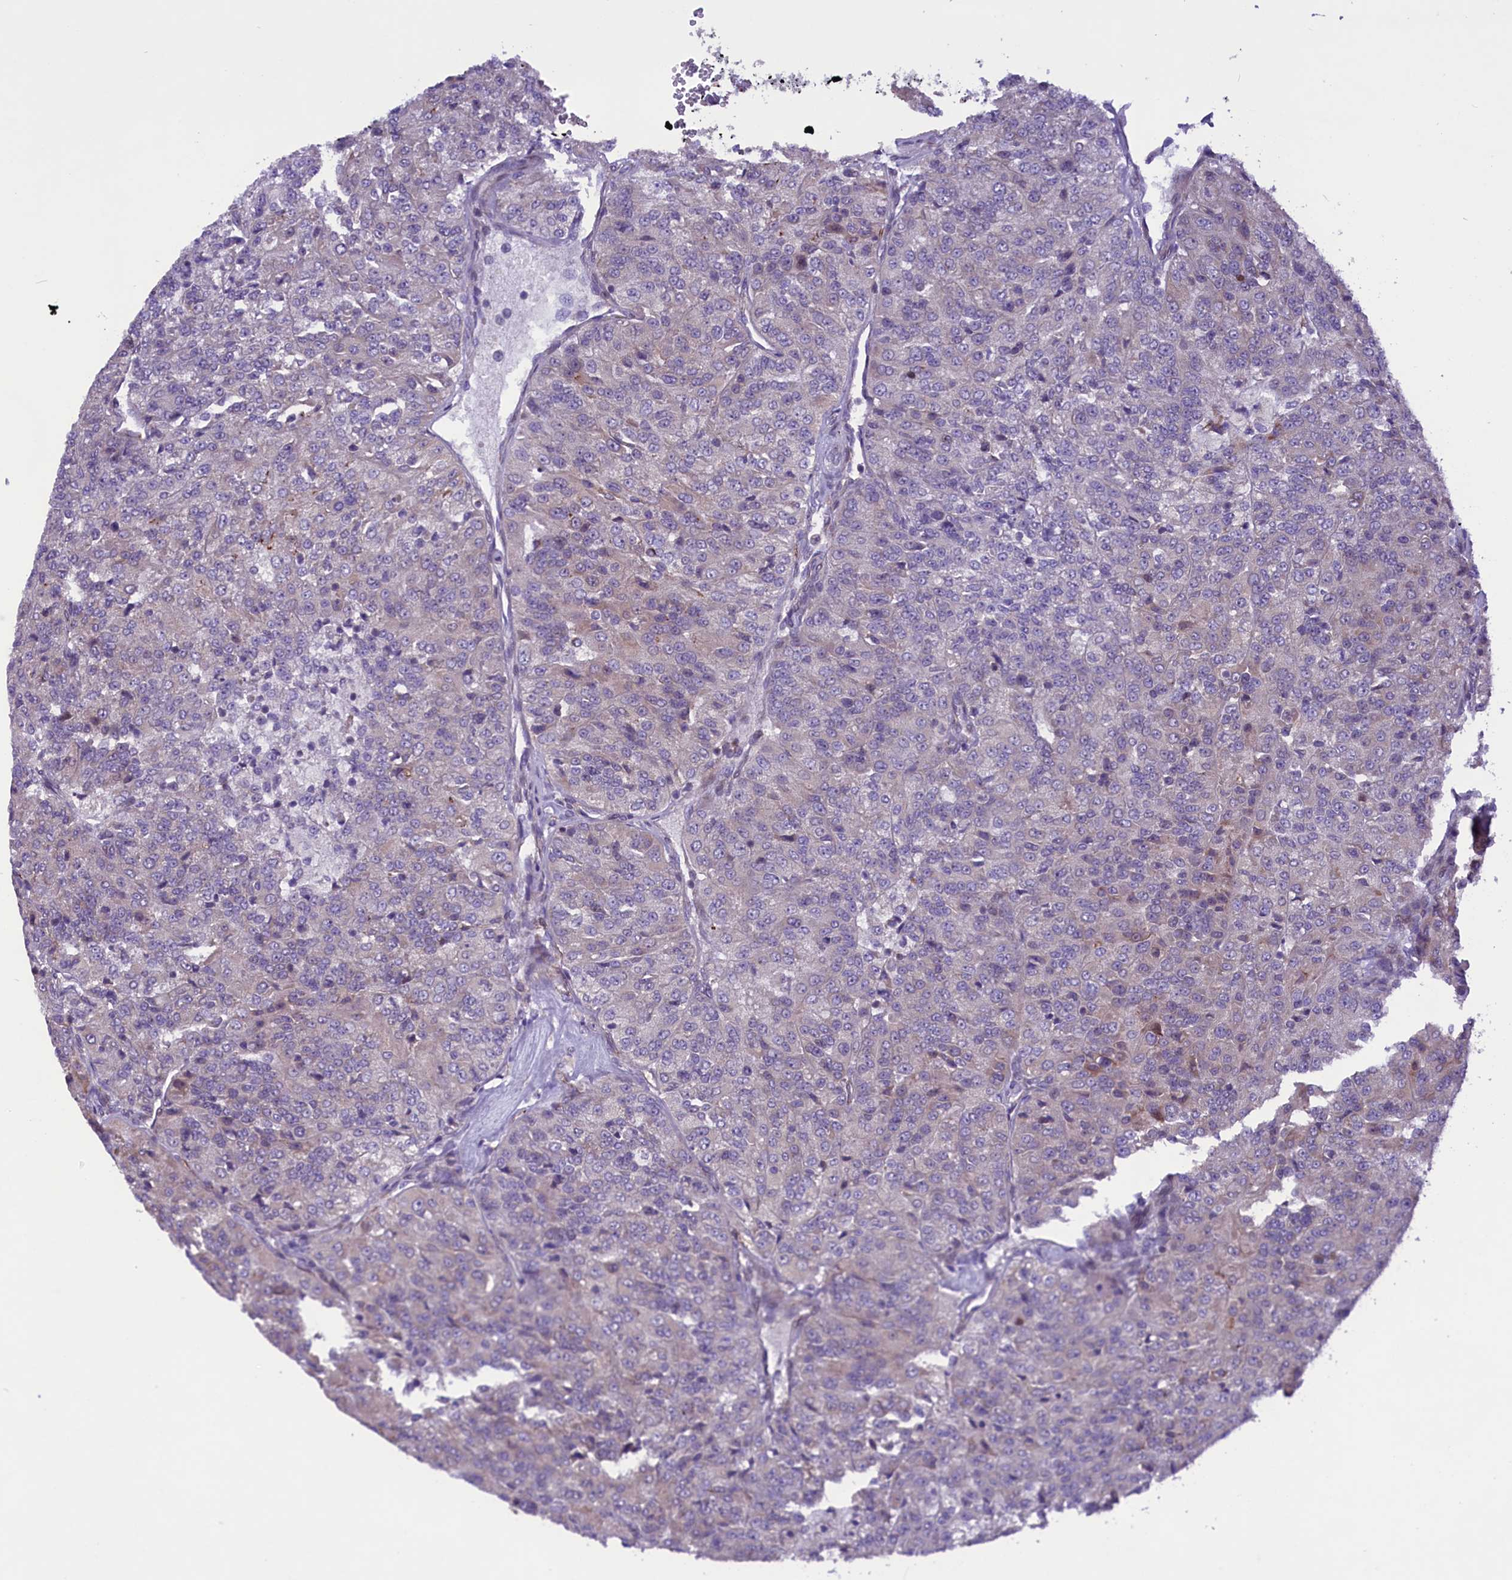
{"staining": {"intensity": "weak", "quantity": "<25%", "location": "cytoplasmic/membranous"}, "tissue": "renal cancer", "cell_type": "Tumor cells", "image_type": "cancer", "snomed": [{"axis": "morphology", "description": "Adenocarcinoma, NOS"}, {"axis": "topography", "description": "Kidney"}], "caption": "Tumor cells are negative for protein expression in human renal cancer (adenocarcinoma).", "gene": "MIEF2", "patient": {"sex": "female", "age": 63}}